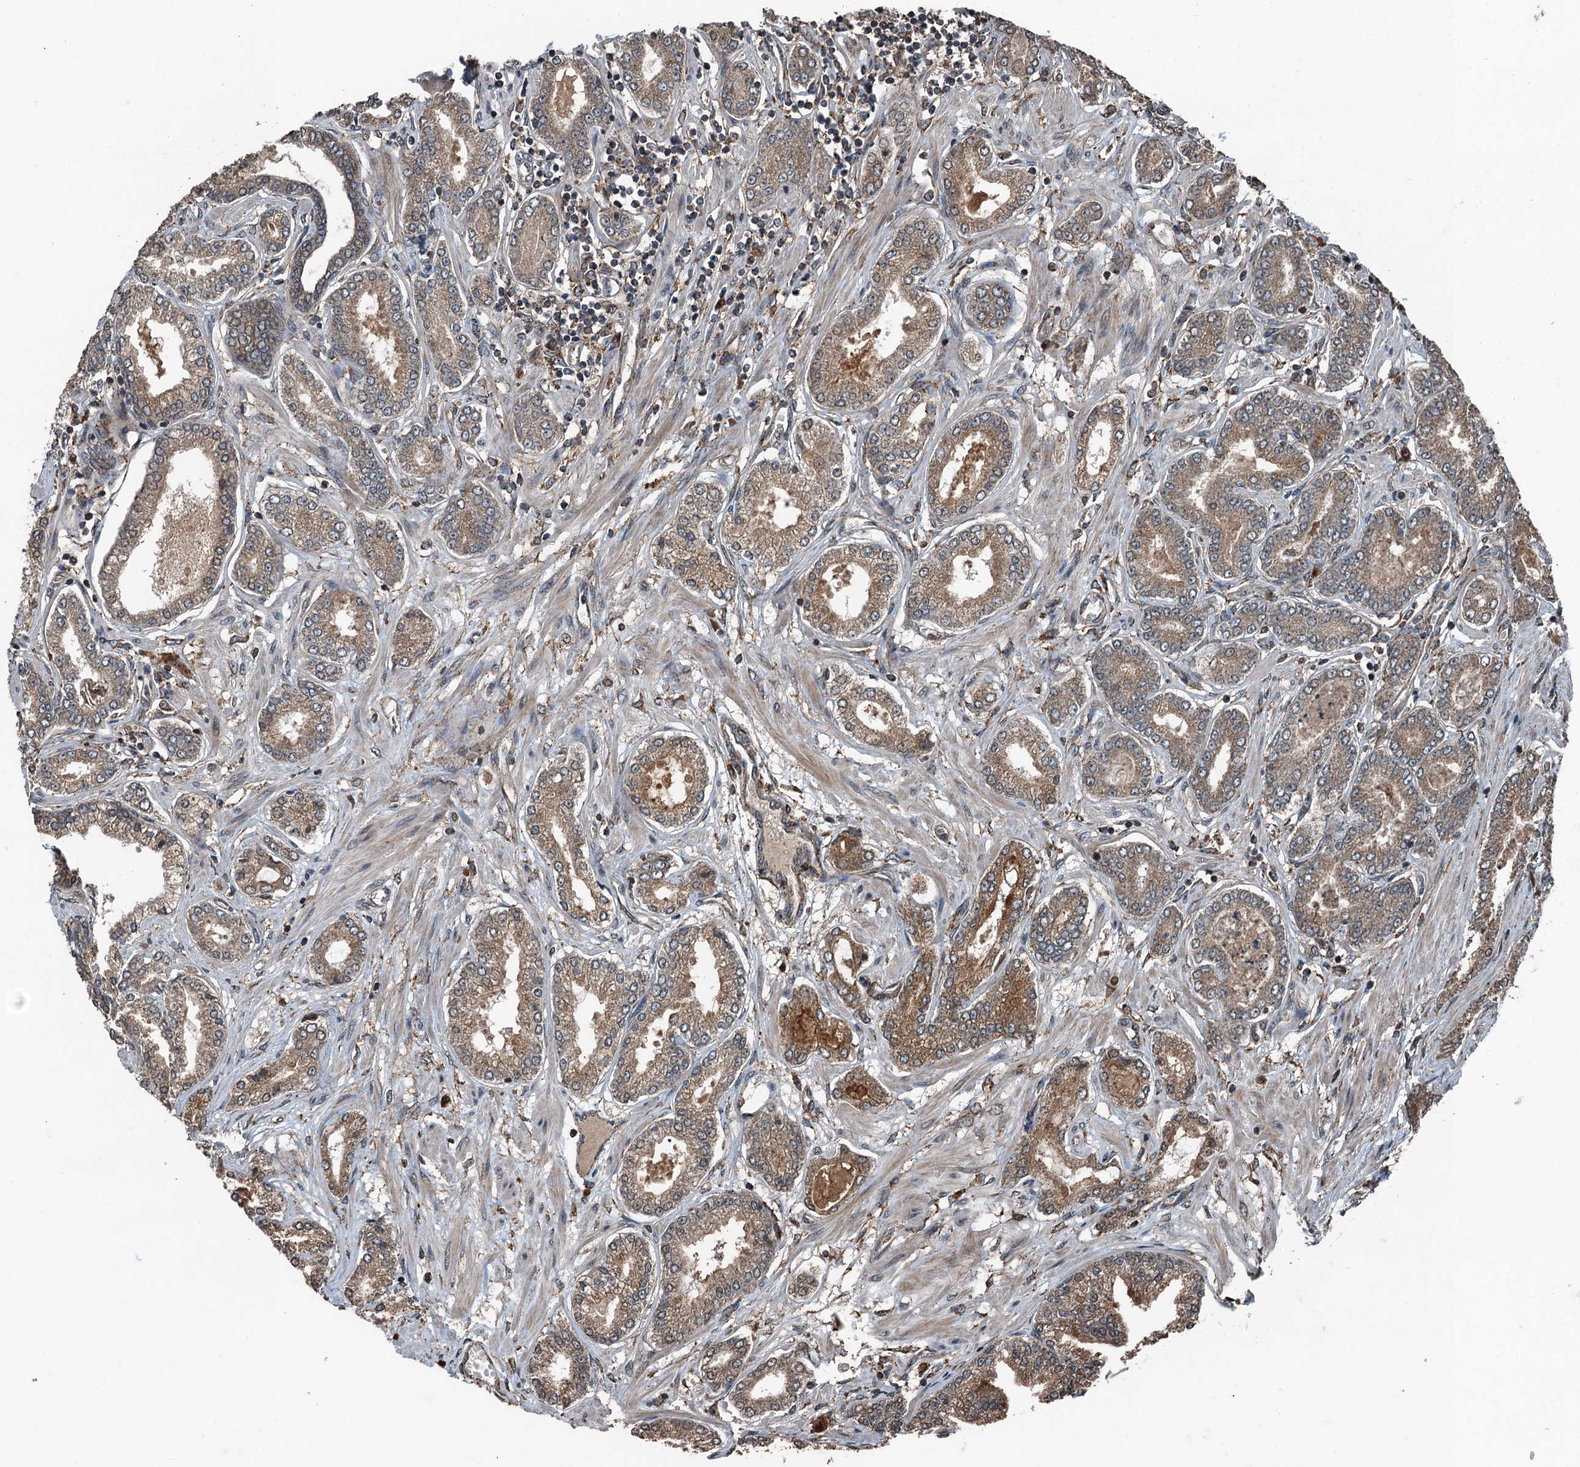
{"staining": {"intensity": "moderate", "quantity": ">75%", "location": "cytoplasmic/membranous"}, "tissue": "prostate cancer", "cell_type": "Tumor cells", "image_type": "cancer", "snomed": [{"axis": "morphology", "description": "Adenocarcinoma, Low grade"}, {"axis": "topography", "description": "Prostate"}], "caption": "Immunohistochemical staining of human adenocarcinoma (low-grade) (prostate) exhibits moderate cytoplasmic/membranous protein positivity in about >75% of tumor cells.", "gene": "TCTN1", "patient": {"sex": "male", "age": 63}}